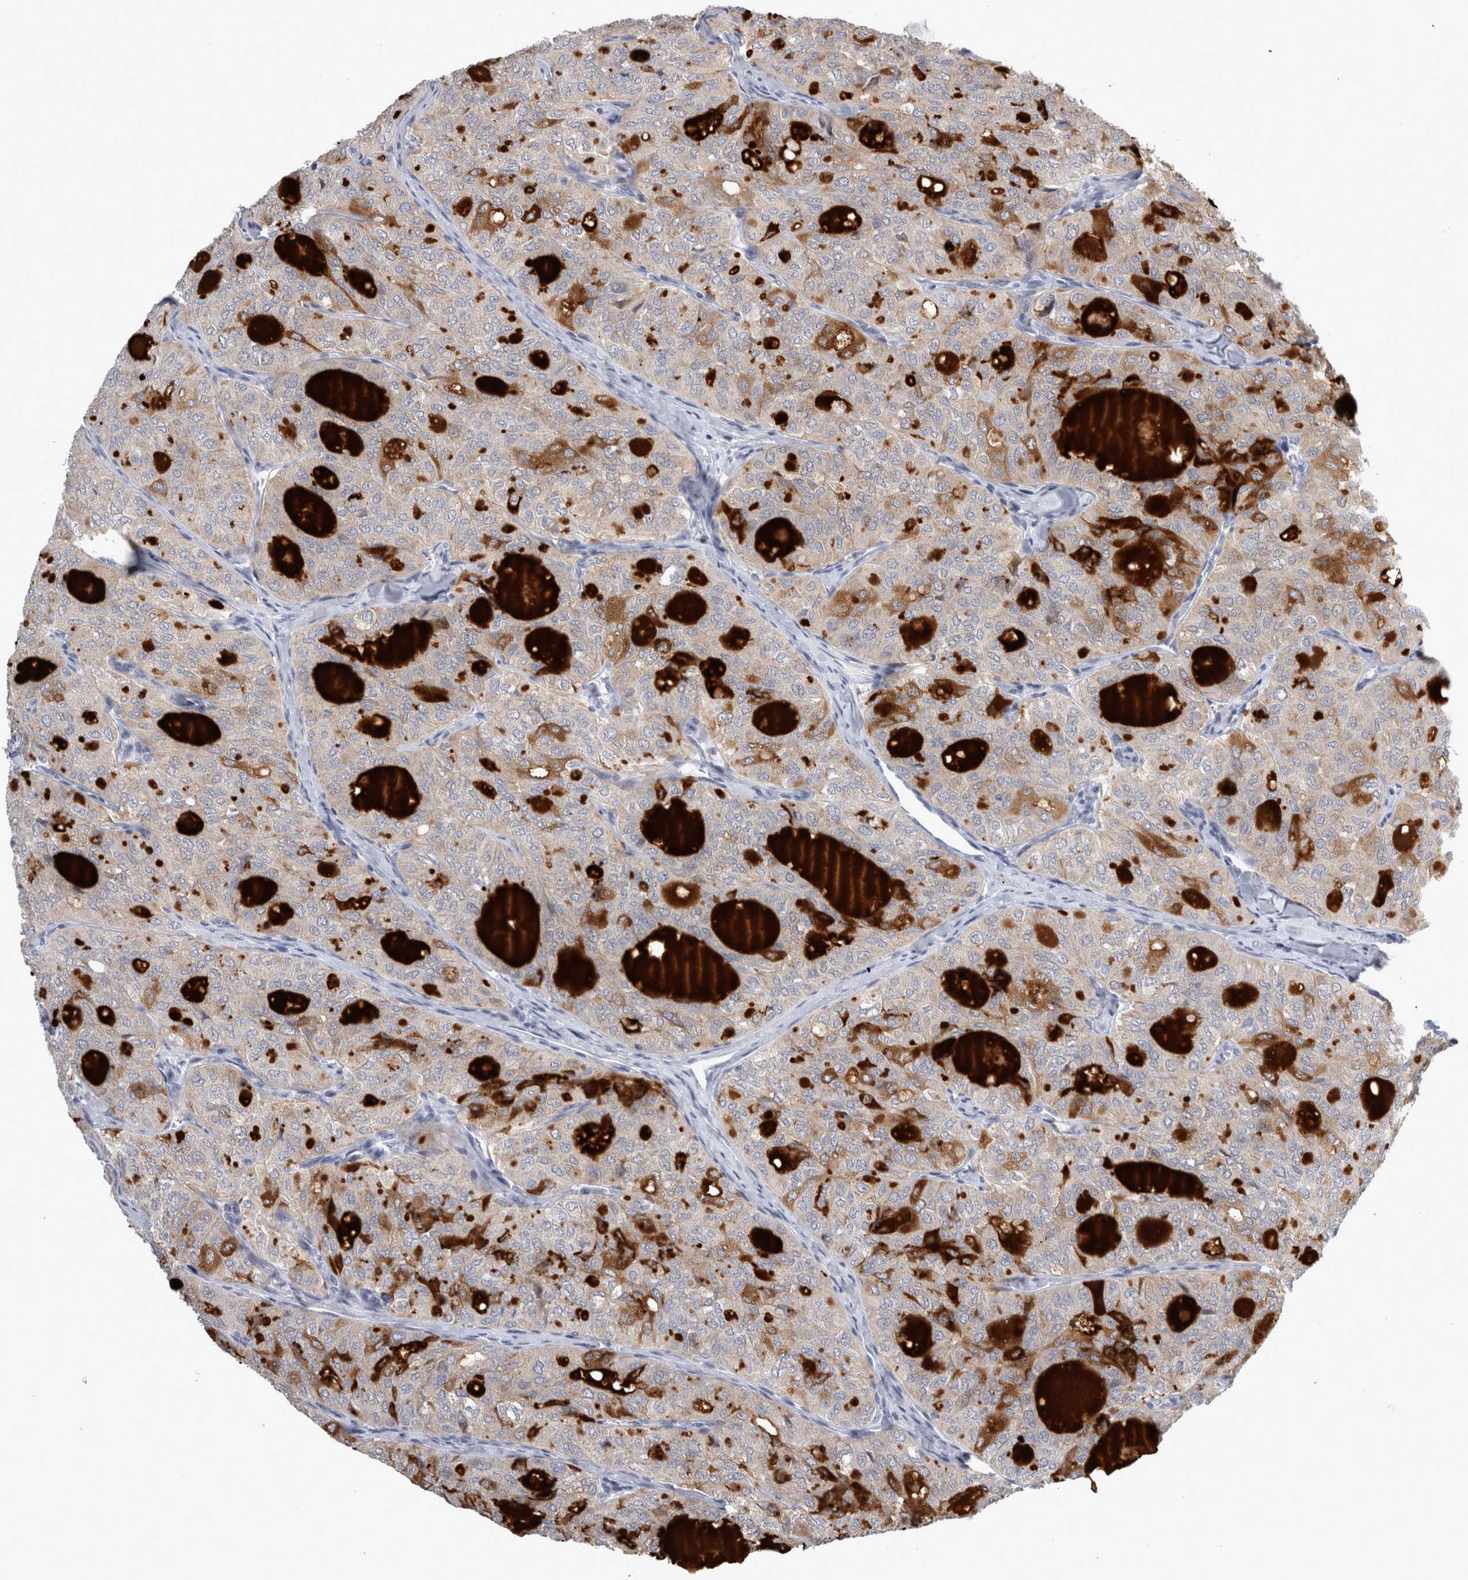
{"staining": {"intensity": "strong", "quantity": "<25%", "location": "cytoplasmic/membranous"}, "tissue": "thyroid cancer", "cell_type": "Tumor cells", "image_type": "cancer", "snomed": [{"axis": "morphology", "description": "Follicular adenoma carcinoma, NOS"}, {"axis": "topography", "description": "Thyroid gland"}], "caption": "The image demonstrates staining of thyroid cancer (follicular adenoma carcinoma), revealing strong cytoplasmic/membranous protein positivity (brown color) within tumor cells.", "gene": "TCAP", "patient": {"sex": "male", "age": 75}}